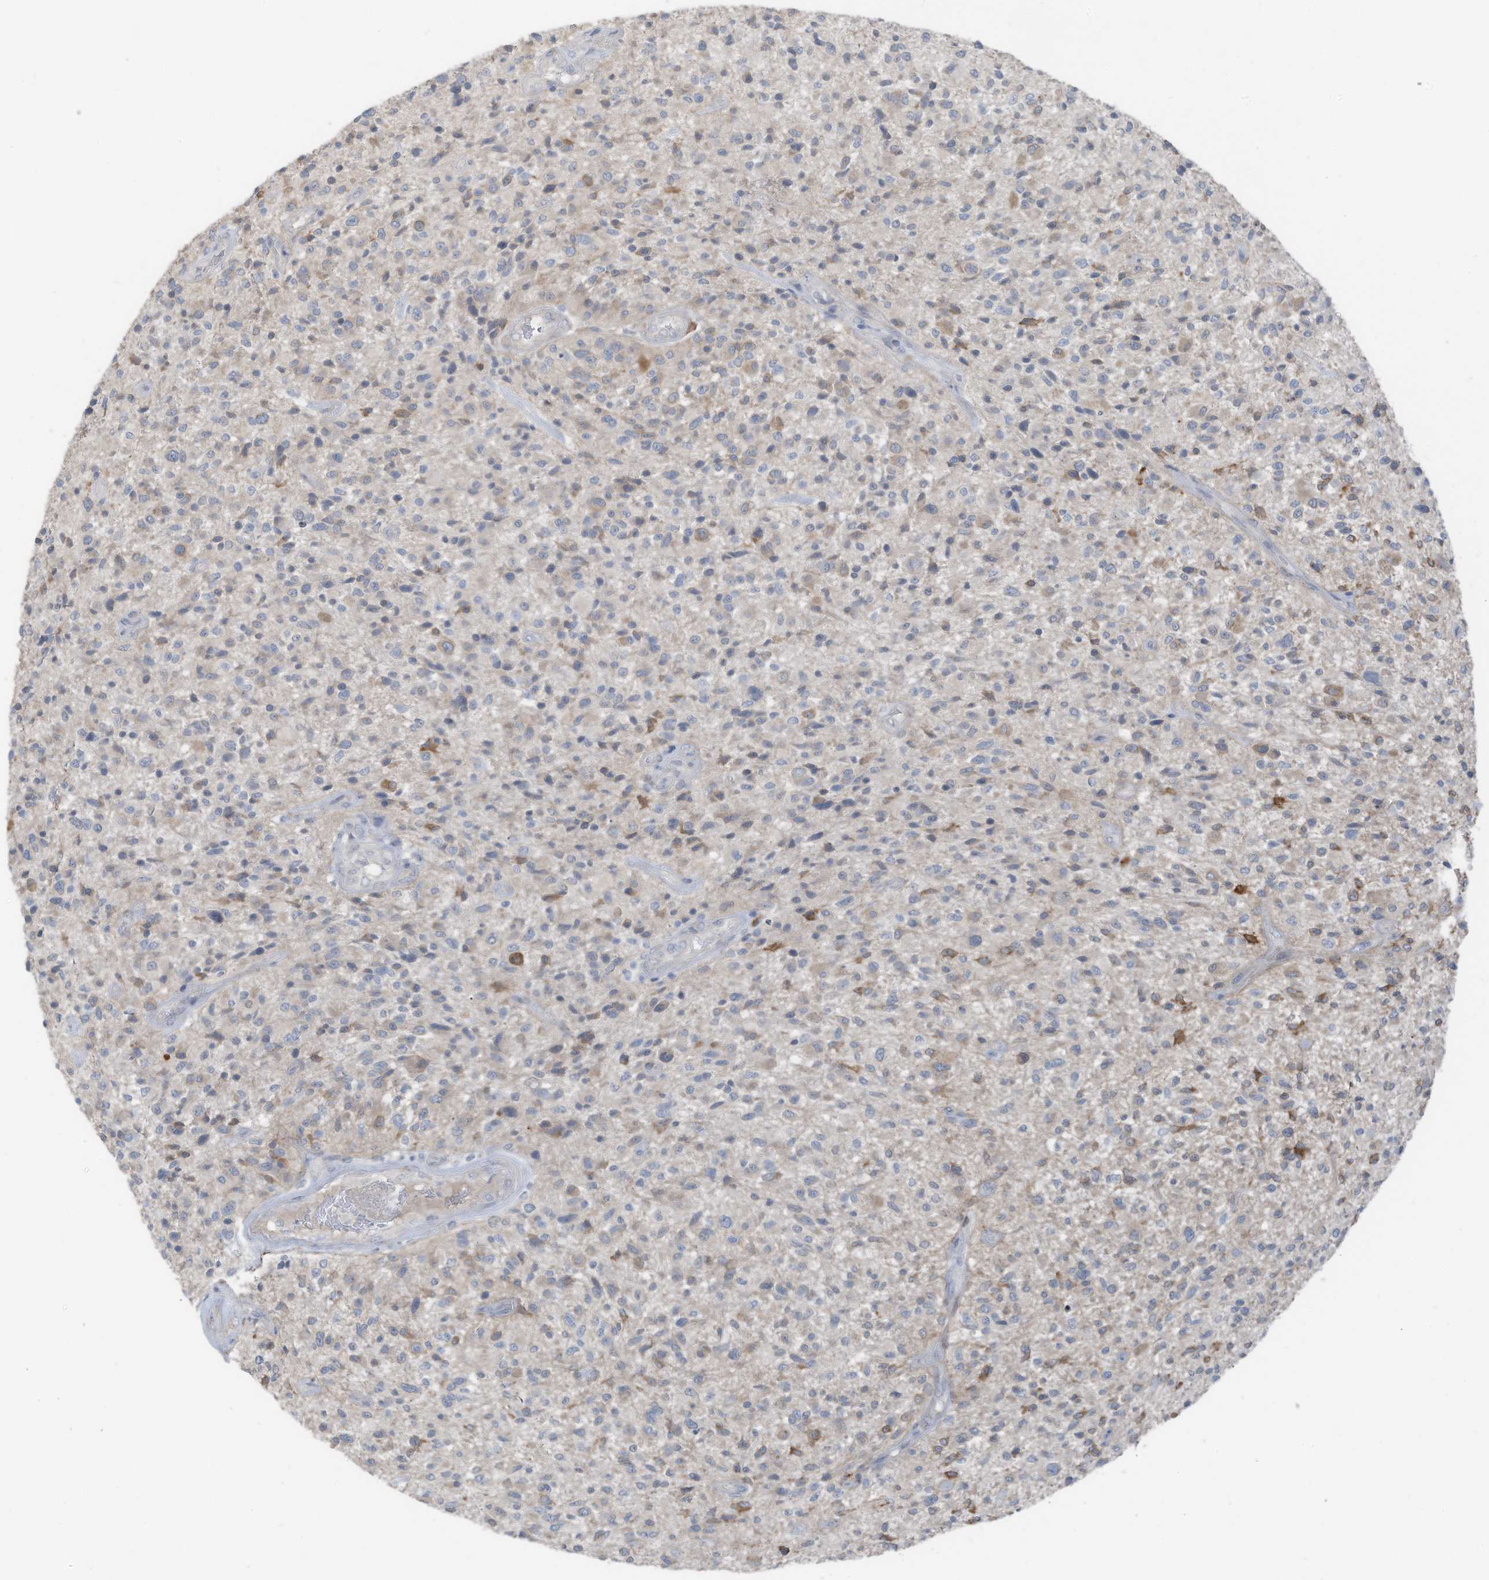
{"staining": {"intensity": "weak", "quantity": "<25%", "location": "cytoplasmic/membranous"}, "tissue": "glioma", "cell_type": "Tumor cells", "image_type": "cancer", "snomed": [{"axis": "morphology", "description": "Glioma, malignant, High grade"}, {"axis": "topography", "description": "Brain"}], "caption": "DAB immunohistochemical staining of glioma exhibits no significant positivity in tumor cells.", "gene": "ARHGEF33", "patient": {"sex": "male", "age": 47}}